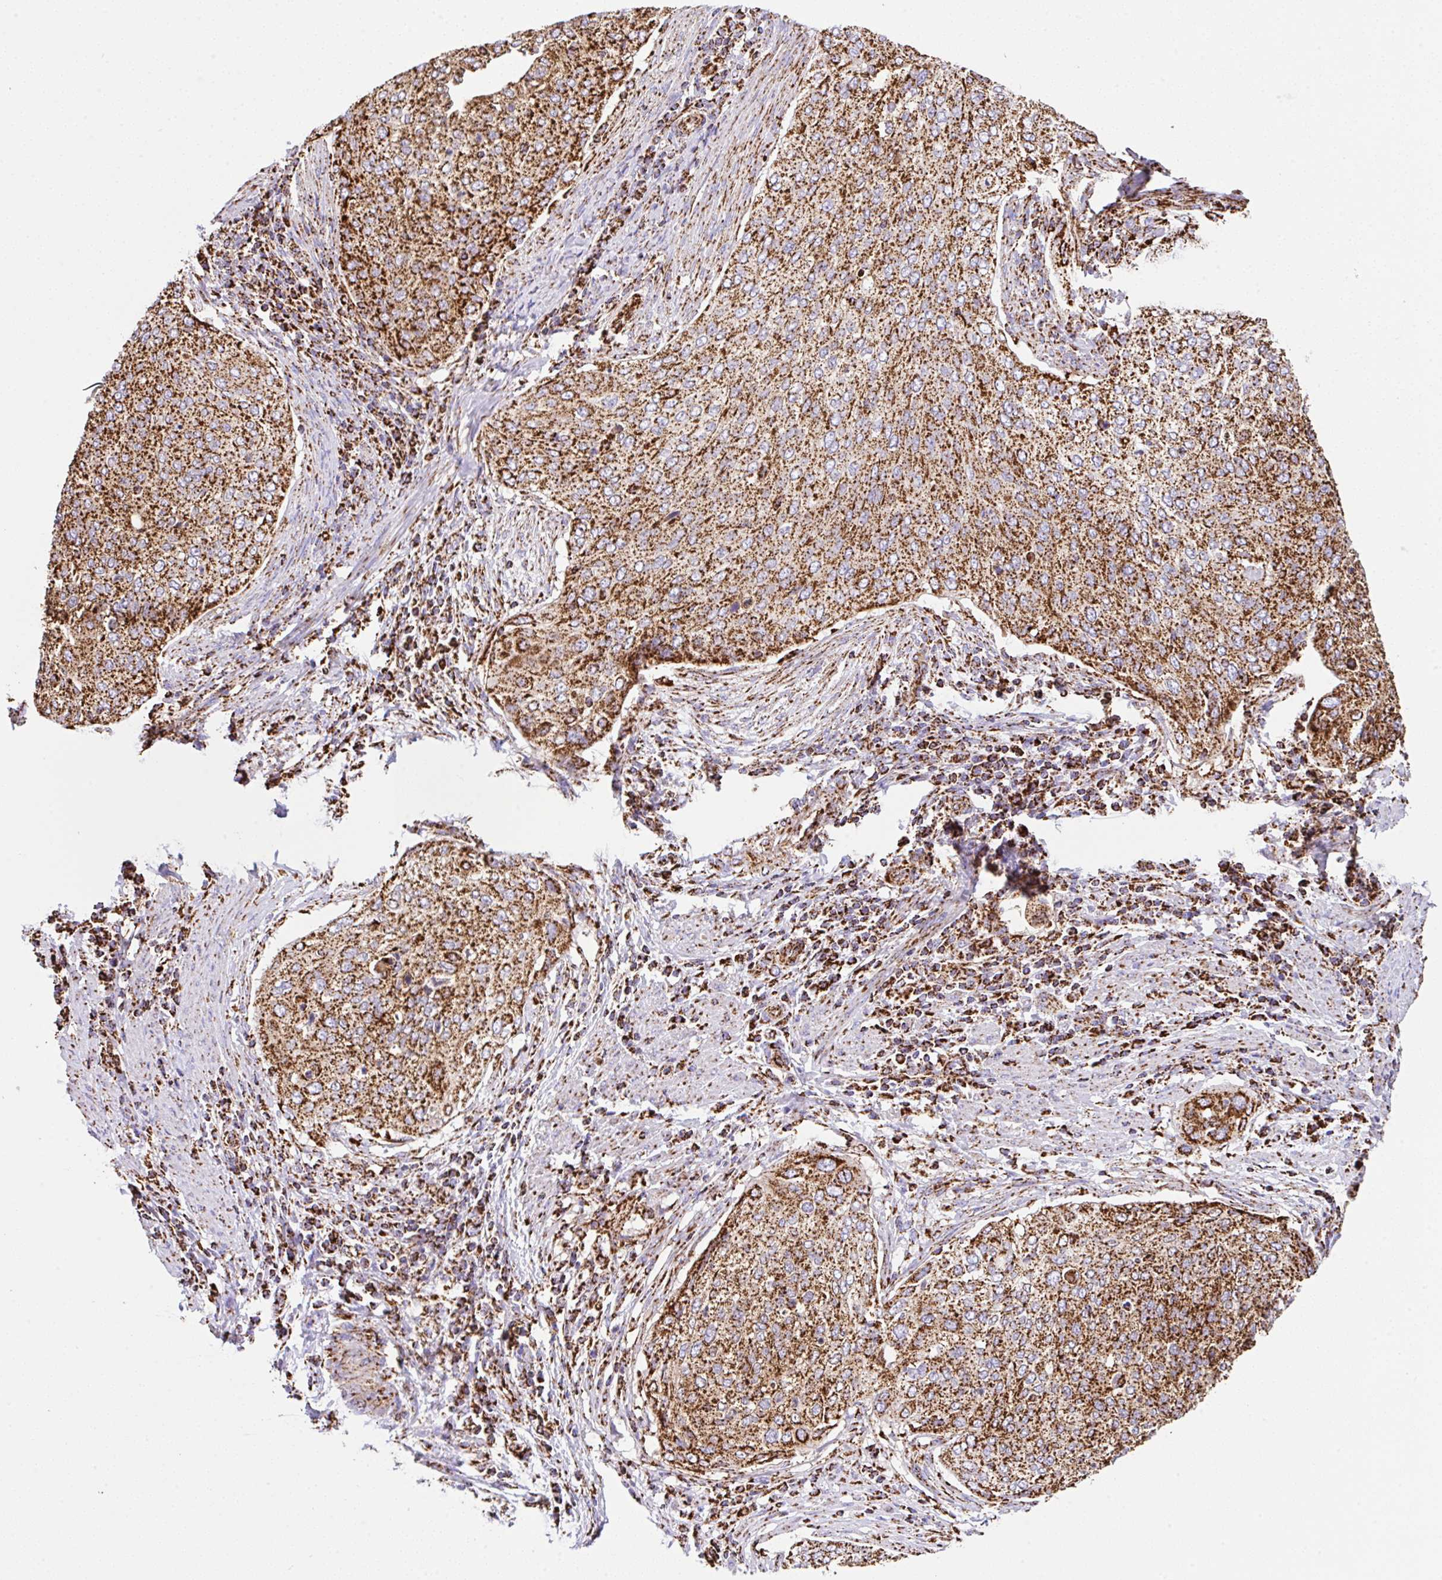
{"staining": {"intensity": "strong", "quantity": ">75%", "location": "cytoplasmic/membranous"}, "tissue": "cervical cancer", "cell_type": "Tumor cells", "image_type": "cancer", "snomed": [{"axis": "morphology", "description": "Squamous cell carcinoma, NOS"}, {"axis": "topography", "description": "Cervix"}], "caption": "DAB immunohistochemical staining of human squamous cell carcinoma (cervical) demonstrates strong cytoplasmic/membranous protein staining in approximately >75% of tumor cells. Immunohistochemistry stains the protein in brown and the nuclei are stained blue.", "gene": "ANKRD33B", "patient": {"sex": "female", "age": 38}}